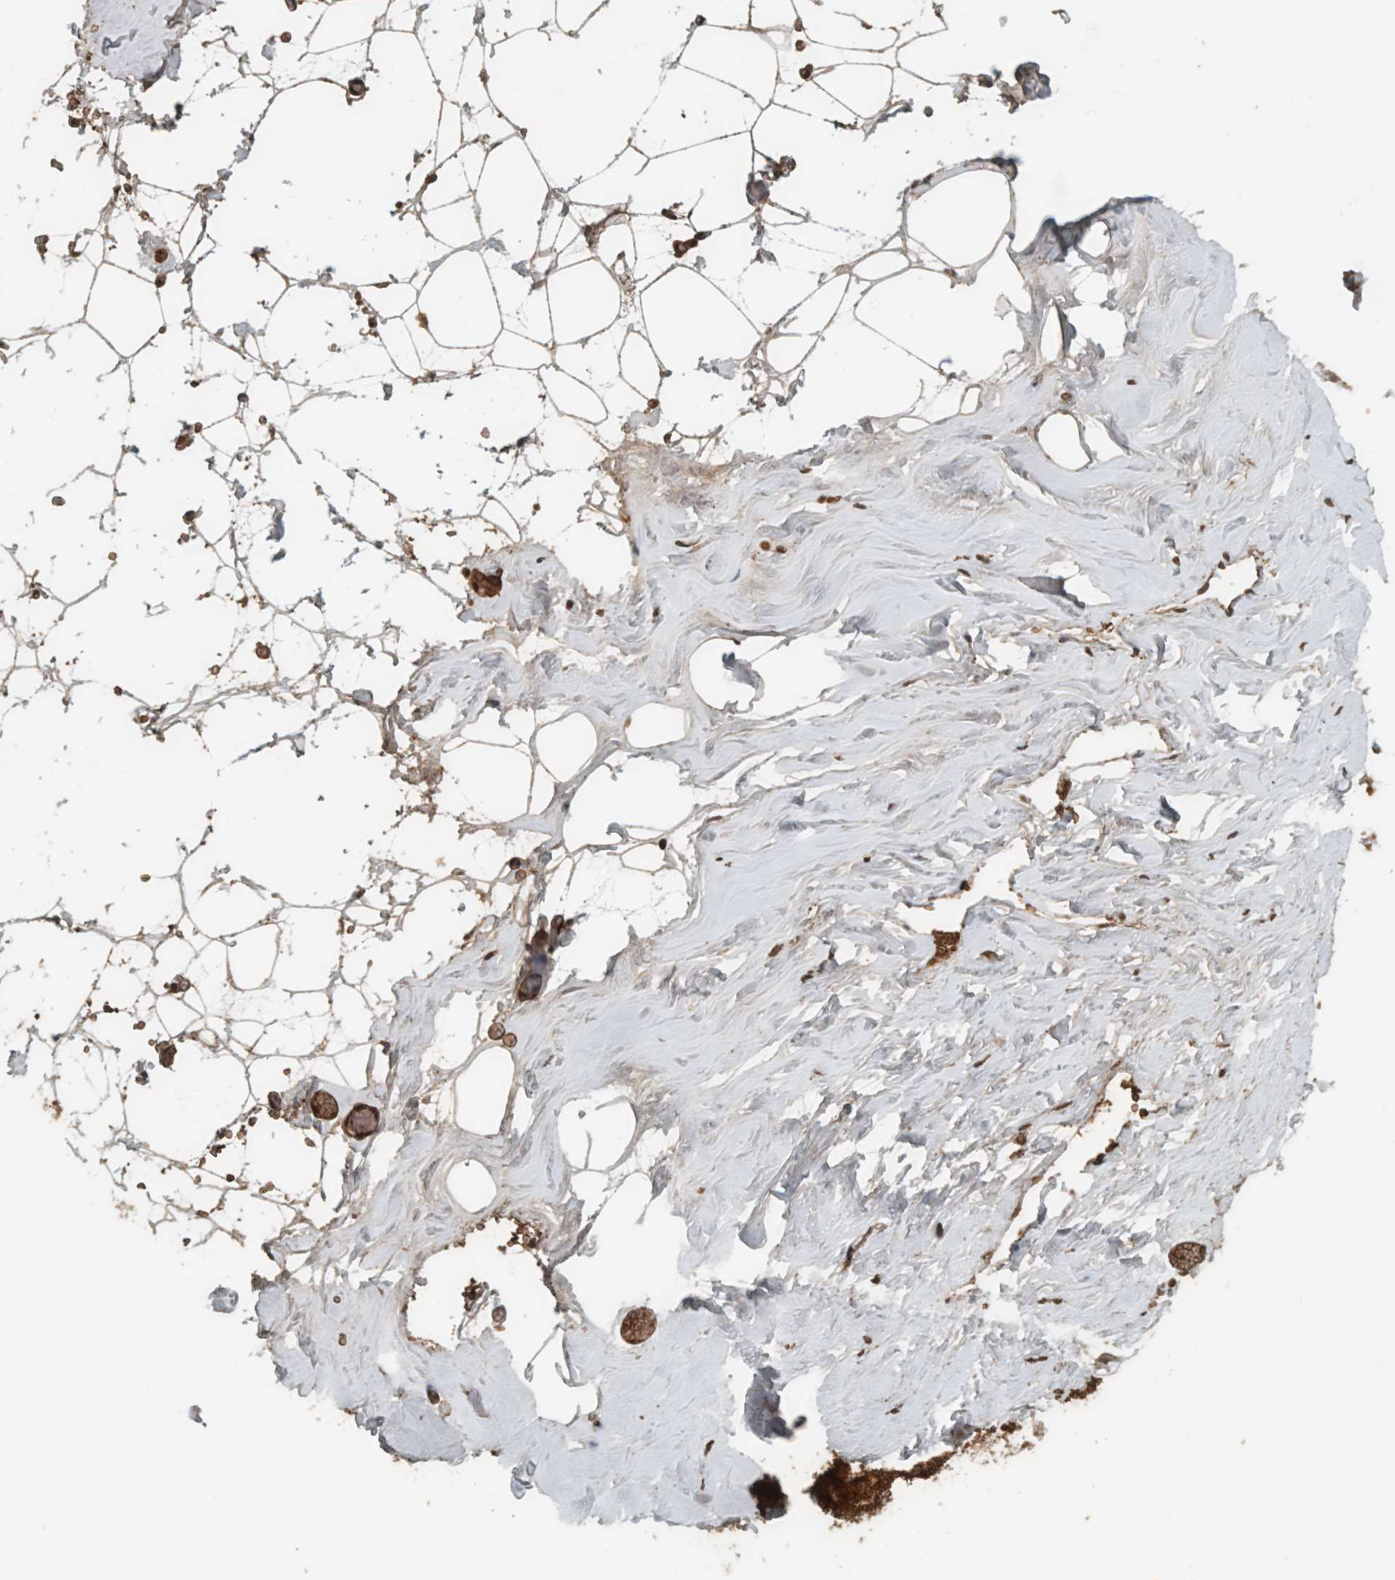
{"staining": {"intensity": "strong", "quantity": ">75%", "location": "cytoplasmic/membranous,nuclear"}, "tissue": "adipose tissue", "cell_type": "Adipocytes", "image_type": "normal", "snomed": [{"axis": "morphology", "description": "Normal tissue, NOS"}, {"axis": "morphology", "description": "Fibrosis, NOS"}, {"axis": "topography", "description": "Breast"}, {"axis": "topography", "description": "Adipose tissue"}], "caption": "Immunohistochemistry histopathology image of normal adipose tissue: adipose tissue stained using immunohistochemistry exhibits high levels of strong protein expression localized specifically in the cytoplasmic/membranous,nuclear of adipocytes, appearing as a cytoplasmic/membranous,nuclear brown color.", "gene": "CNTROB", "patient": {"sex": "female", "age": 39}}